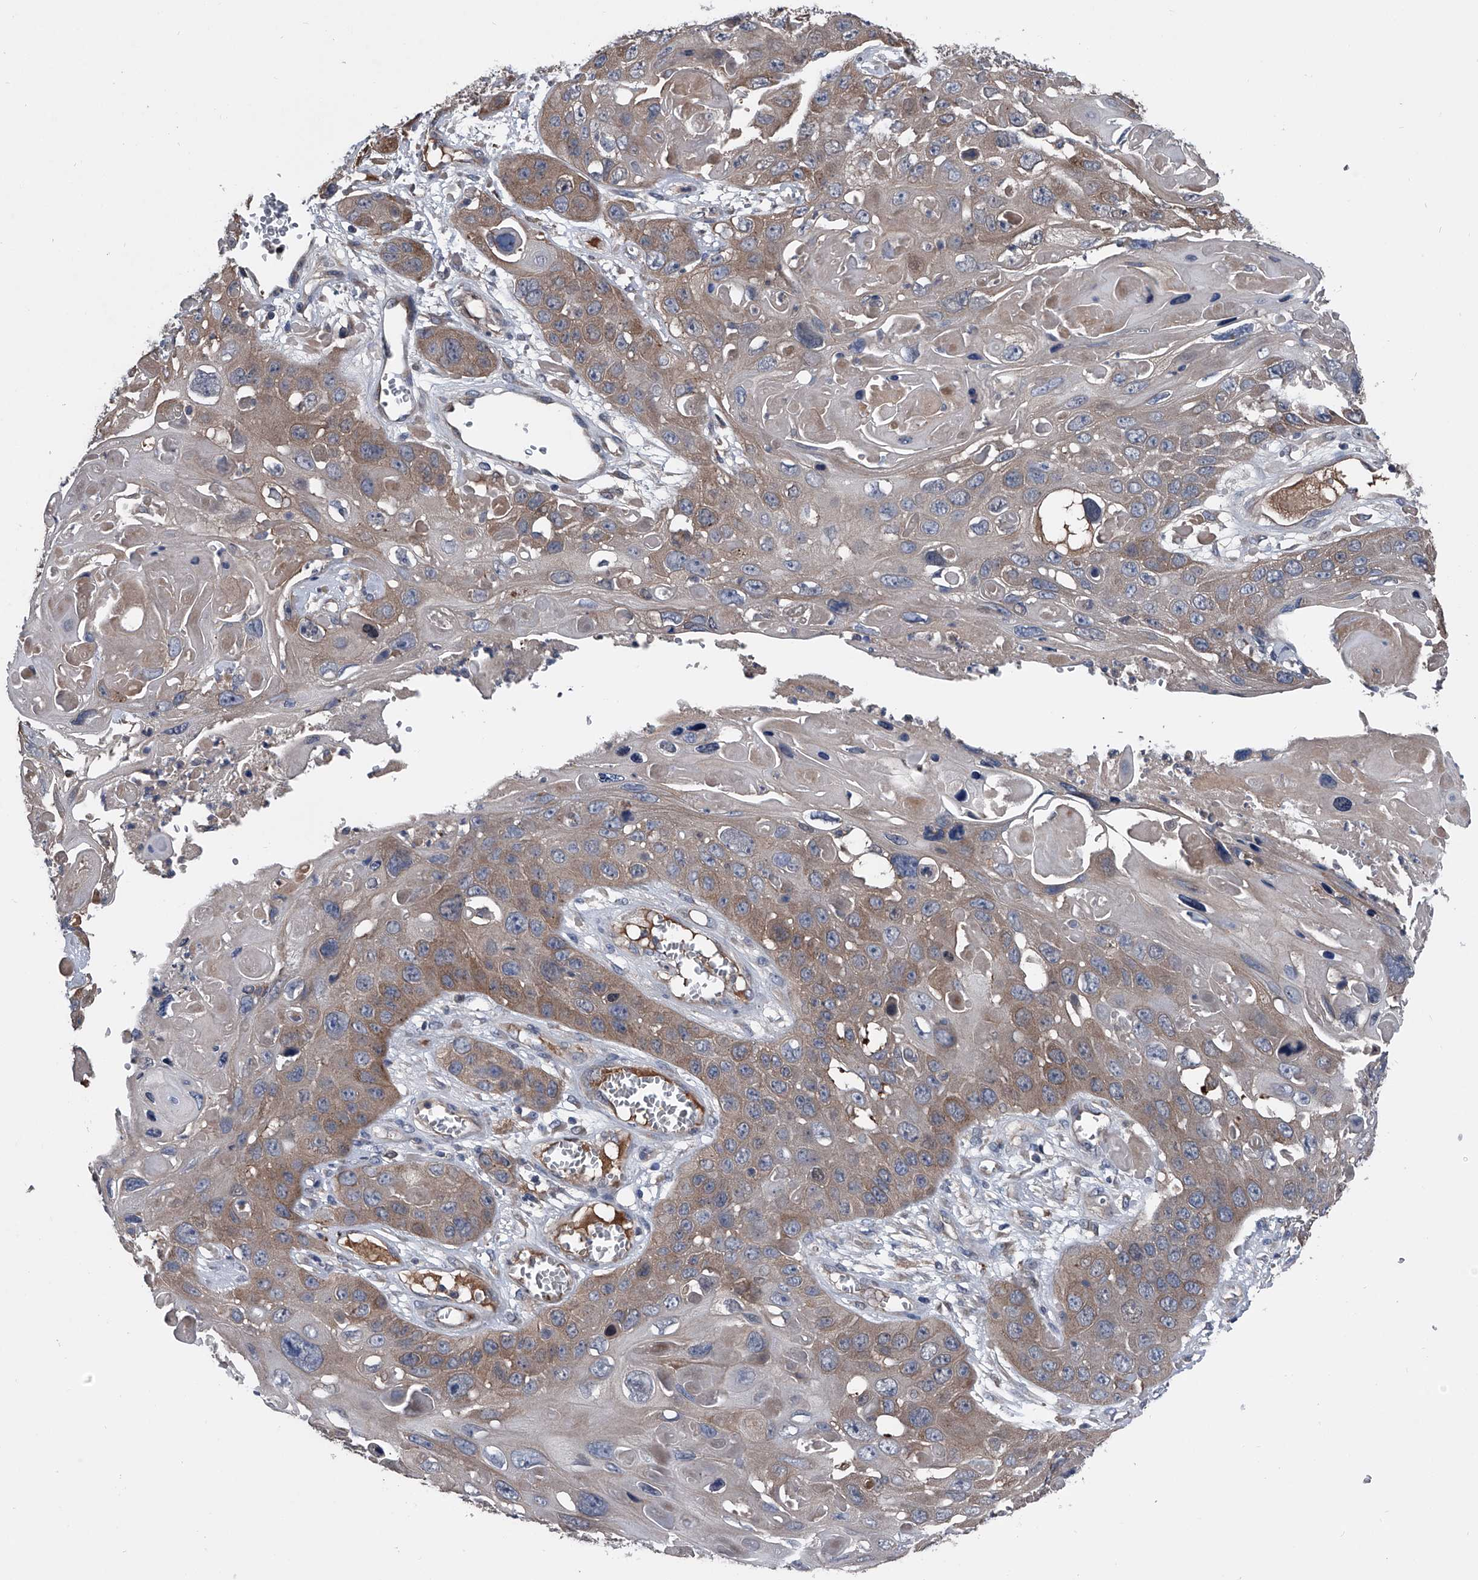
{"staining": {"intensity": "moderate", "quantity": ">75%", "location": "cytoplasmic/membranous"}, "tissue": "skin cancer", "cell_type": "Tumor cells", "image_type": "cancer", "snomed": [{"axis": "morphology", "description": "Squamous cell carcinoma, NOS"}, {"axis": "topography", "description": "Skin"}], "caption": "Protein expression analysis of skin cancer (squamous cell carcinoma) displays moderate cytoplasmic/membranous expression in approximately >75% of tumor cells.", "gene": "KIF13A", "patient": {"sex": "male", "age": 55}}